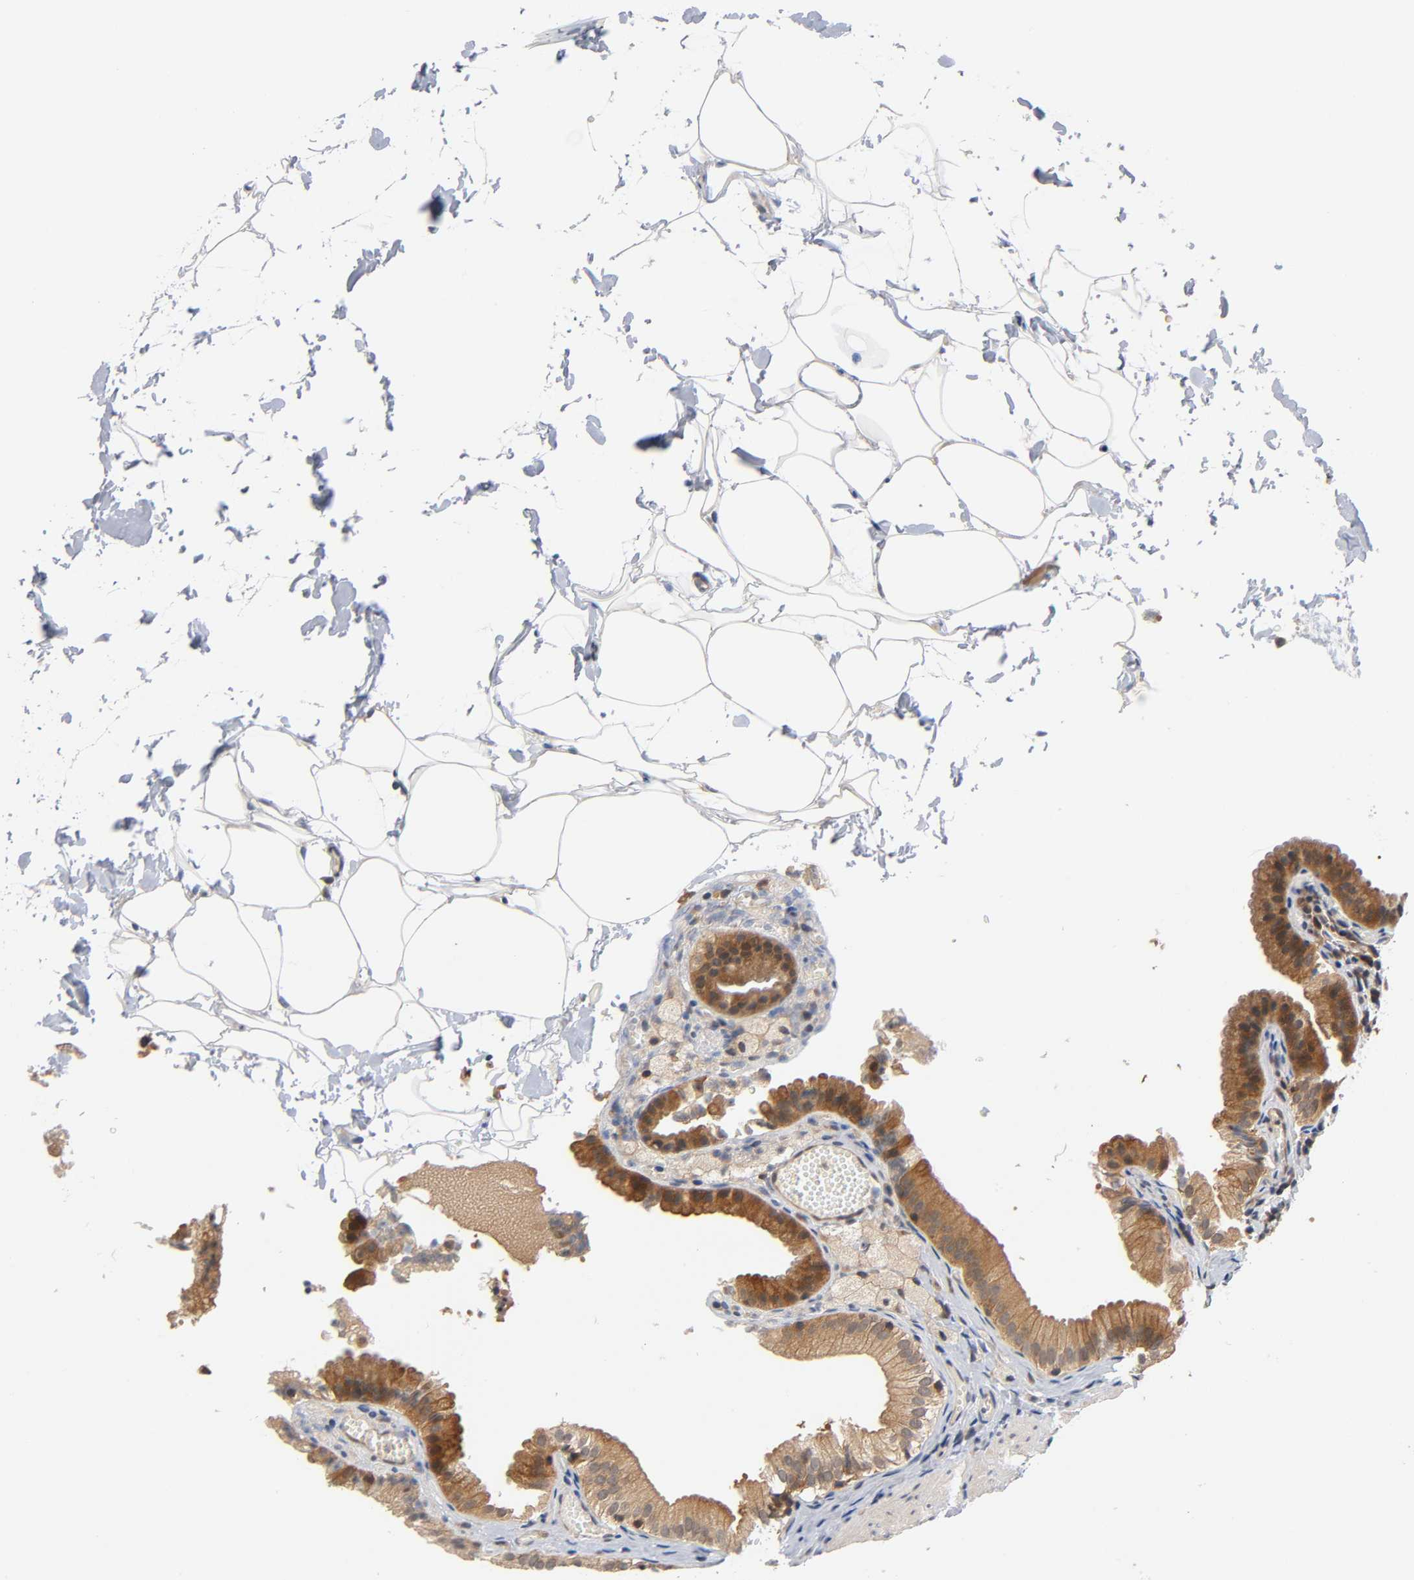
{"staining": {"intensity": "moderate", "quantity": ">75%", "location": "cytoplasmic/membranous"}, "tissue": "gallbladder", "cell_type": "Glandular cells", "image_type": "normal", "snomed": [{"axis": "morphology", "description": "Normal tissue, NOS"}, {"axis": "topography", "description": "Gallbladder"}], "caption": "A high-resolution micrograph shows IHC staining of benign gallbladder, which exhibits moderate cytoplasmic/membranous positivity in approximately >75% of glandular cells. (IHC, brightfield microscopy, high magnification).", "gene": "PRKAB1", "patient": {"sex": "female", "age": 24}}